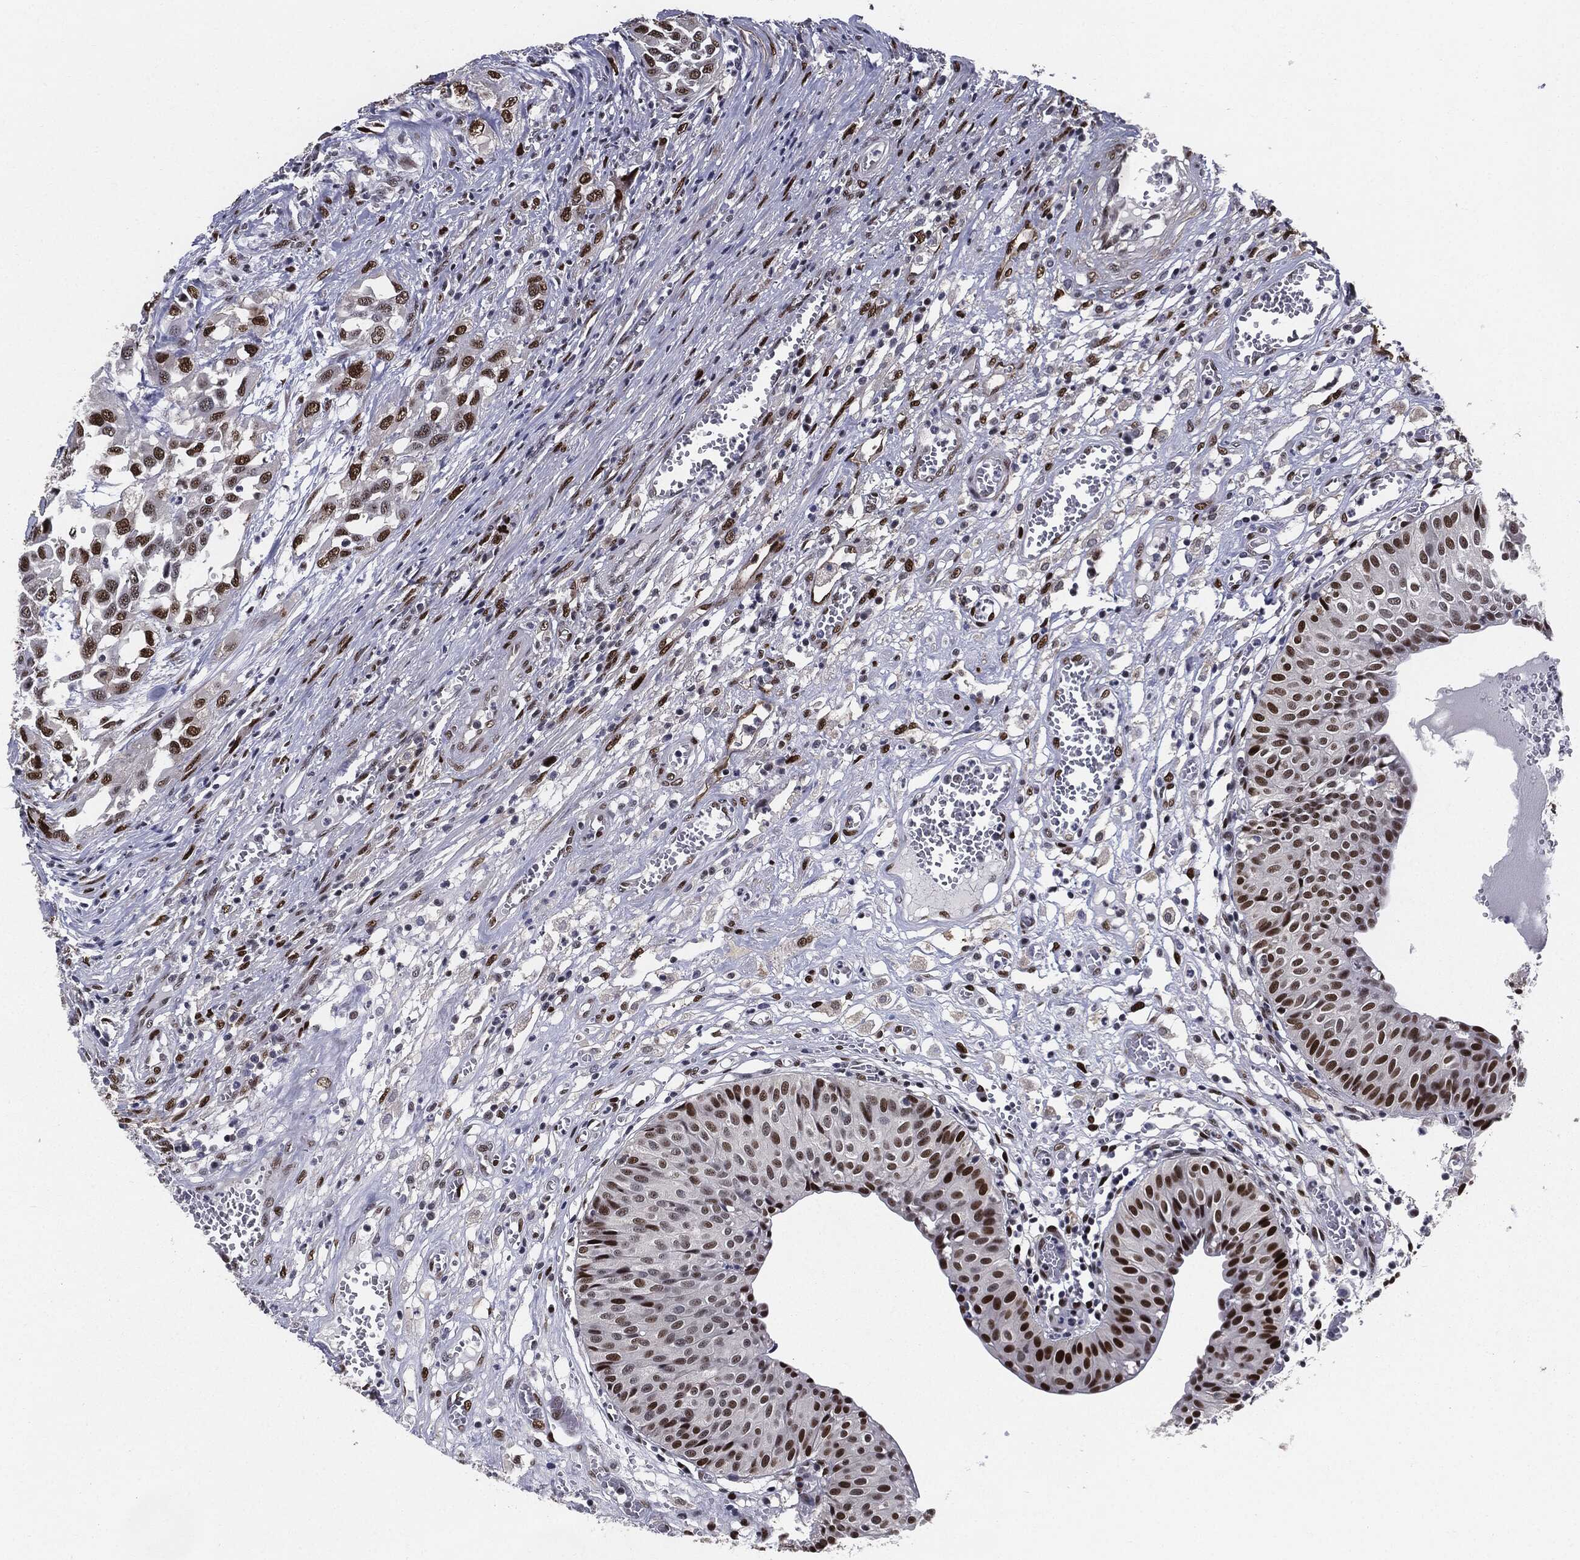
{"staining": {"intensity": "strong", "quantity": ">75%", "location": "nuclear"}, "tissue": "urinary bladder", "cell_type": "Urothelial cells", "image_type": "normal", "snomed": [{"axis": "morphology", "description": "Normal tissue, NOS"}, {"axis": "morphology", "description": "Urothelial carcinoma, NOS"}, {"axis": "morphology", "description": "Urothelial carcinoma, High grade"}, {"axis": "topography", "description": "Urinary bladder"}], "caption": "Normal urinary bladder was stained to show a protein in brown. There is high levels of strong nuclear expression in approximately >75% of urothelial cells. (brown staining indicates protein expression, while blue staining denotes nuclei).", "gene": "JUN", "patient": {"sex": "male", "age": 57}}